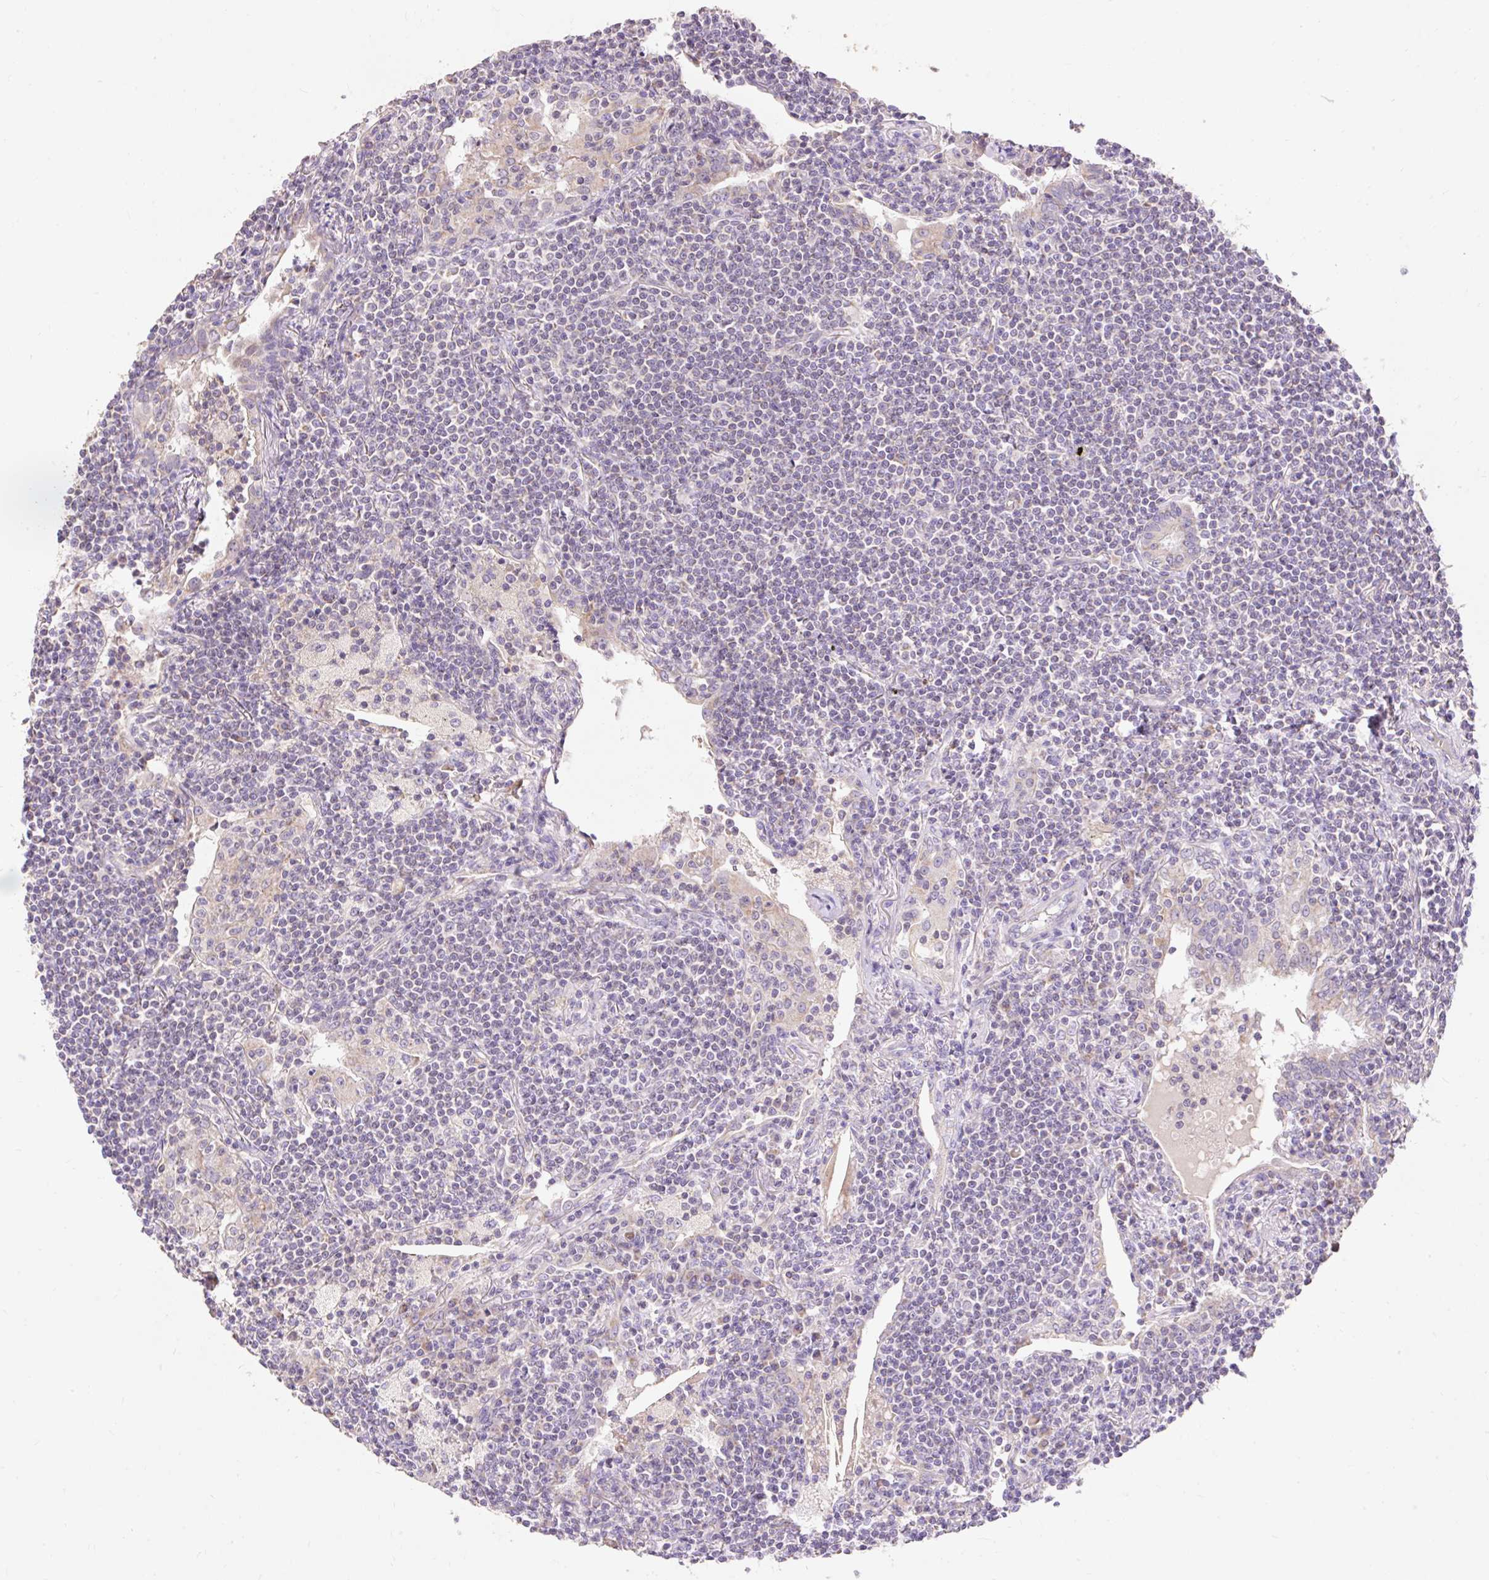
{"staining": {"intensity": "negative", "quantity": "none", "location": "none"}, "tissue": "lymphoma", "cell_type": "Tumor cells", "image_type": "cancer", "snomed": [{"axis": "morphology", "description": "Malignant lymphoma, non-Hodgkin's type, Low grade"}, {"axis": "topography", "description": "Lung"}], "caption": "Image shows no protein positivity in tumor cells of low-grade malignant lymphoma, non-Hodgkin's type tissue.", "gene": "PMAIP1", "patient": {"sex": "female", "age": 71}}